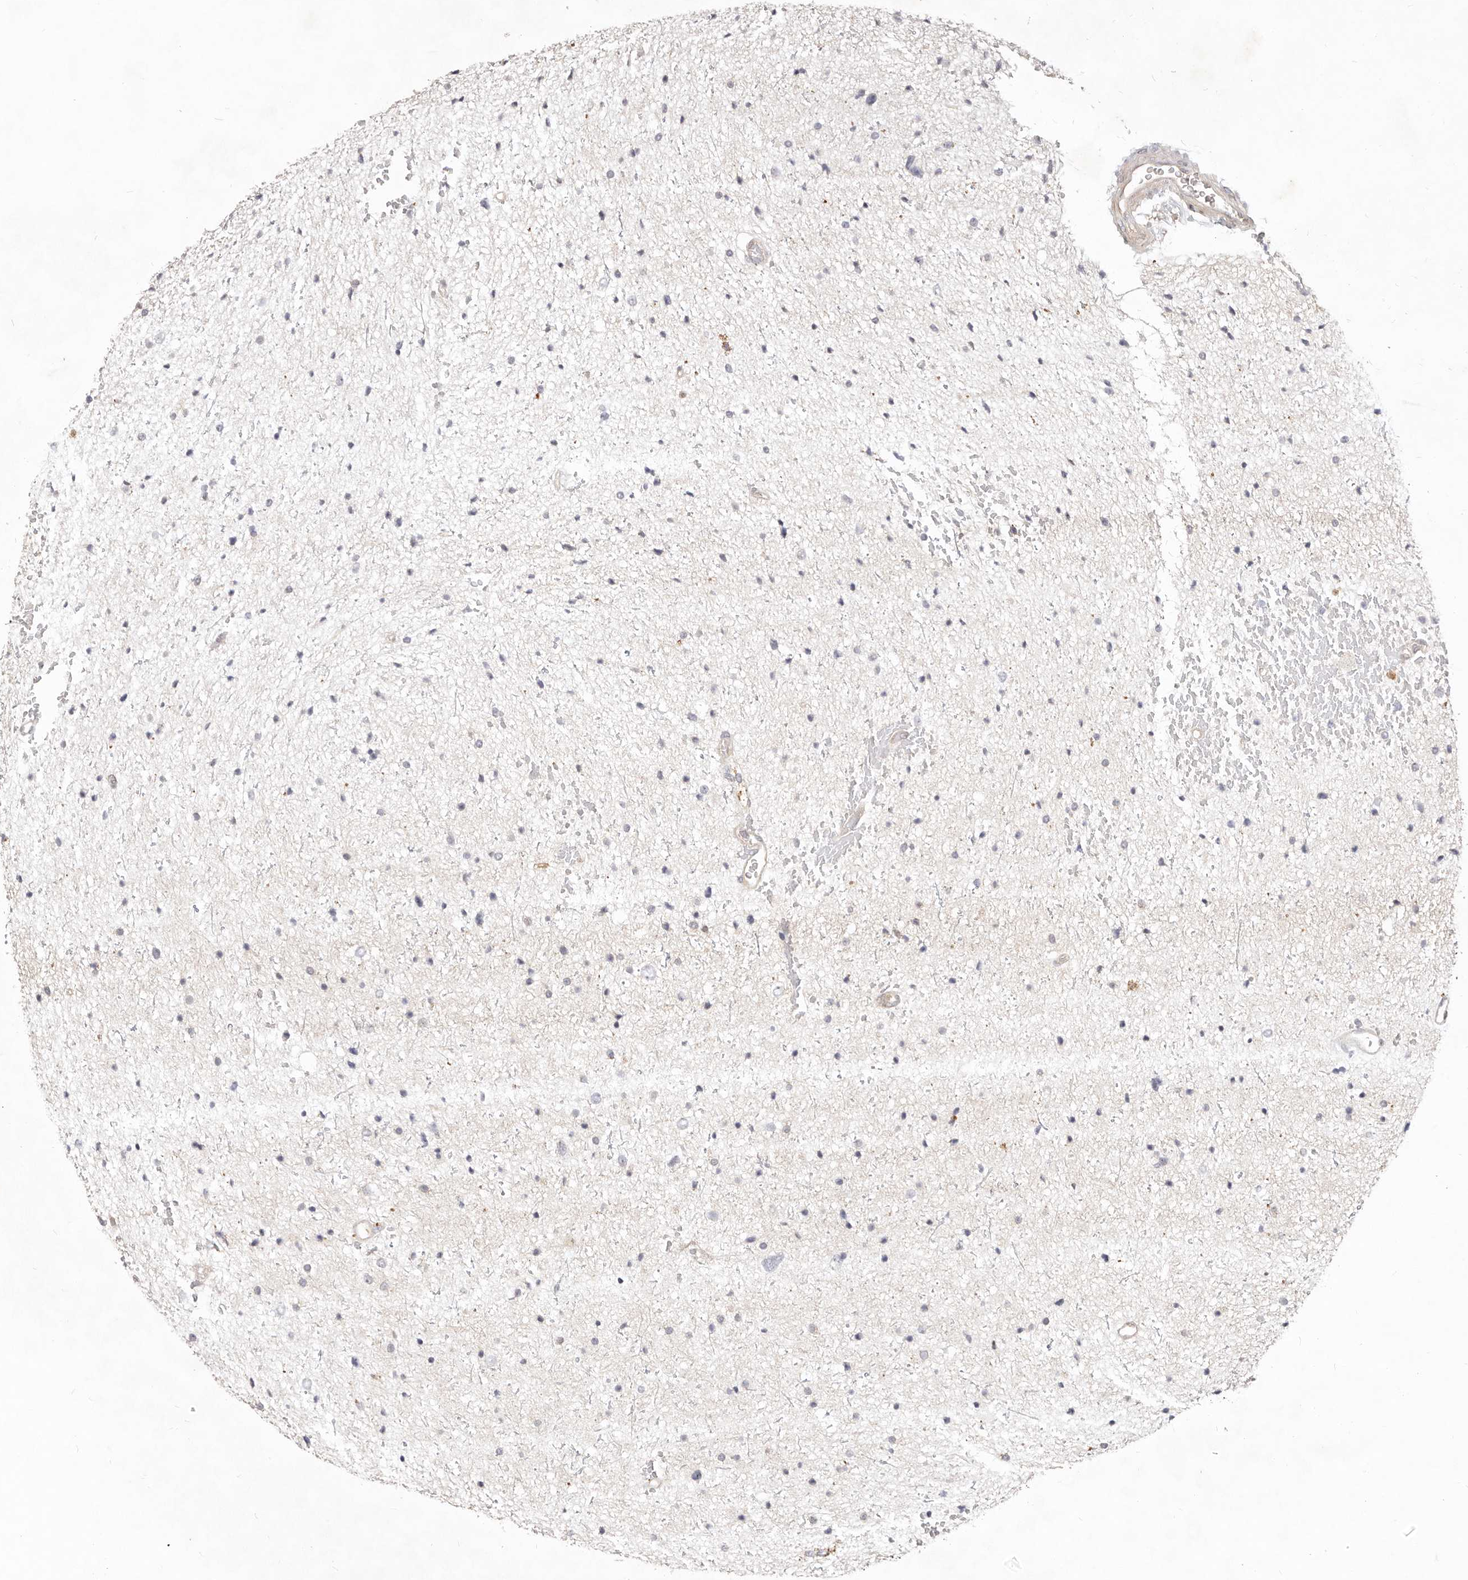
{"staining": {"intensity": "negative", "quantity": "none", "location": "none"}, "tissue": "glioma", "cell_type": "Tumor cells", "image_type": "cancer", "snomed": [{"axis": "morphology", "description": "Glioma, malignant, Low grade"}, {"axis": "topography", "description": "Brain"}], "caption": "Immunohistochemistry (IHC) image of neoplastic tissue: human glioma stained with DAB shows no significant protein expression in tumor cells. (DAB immunohistochemistry with hematoxylin counter stain).", "gene": "USP49", "patient": {"sex": "female", "age": 37}}